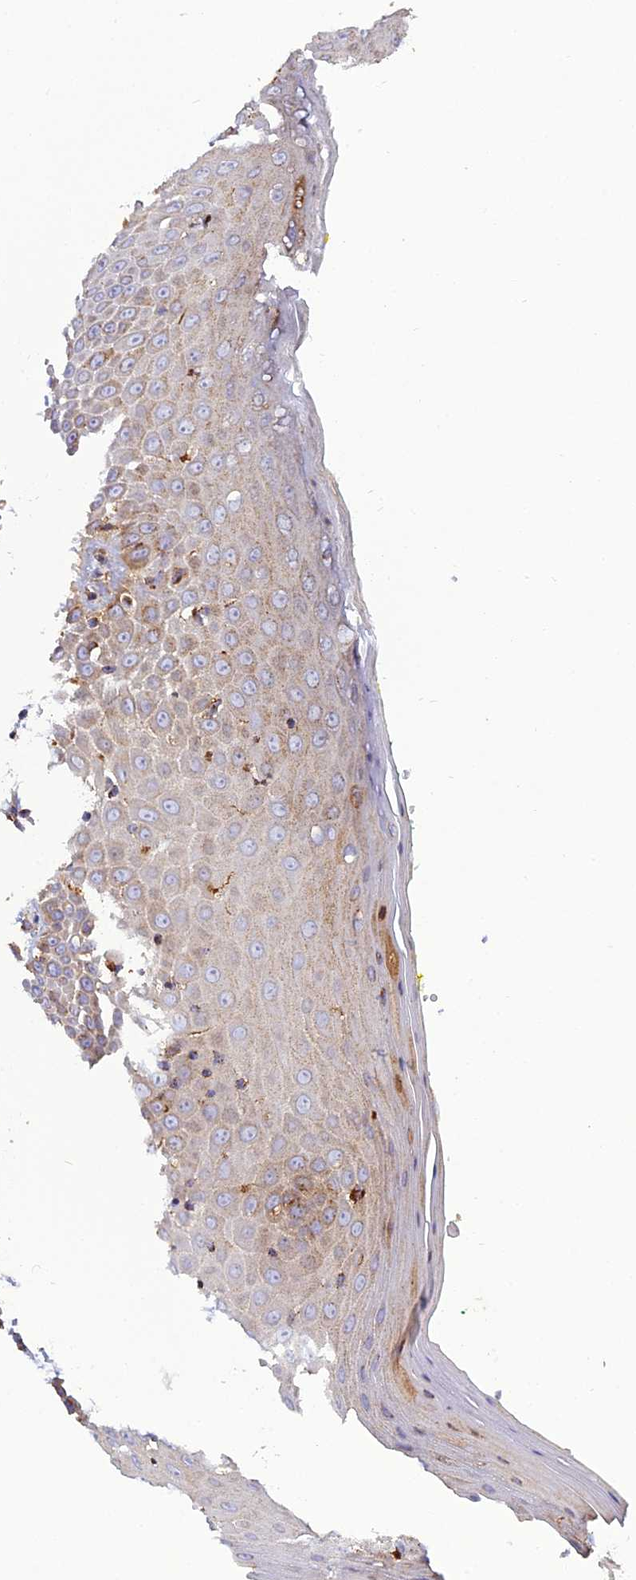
{"staining": {"intensity": "weak", "quantity": "25%-75%", "location": "cytoplasmic/membranous"}, "tissue": "oral mucosa", "cell_type": "Squamous epithelial cells", "image_type": "normal", "snomed": [{"axis": "morphology", "description": "Normal tissue, NOS"}, {"axis": "morphology", "description": "Squamous cell carcinoma, NOS"}, {"axis": "topography", "description": "Oral tissue"}, {"axis": "topography", "description": "Head-Neck"}], "caption": "Immunohistochemistry image of unremarkable oral mucosa: oral mucosa stained using immunohistochemistry displays low levels of weak protein expression localized specifically in the cytoplasmic/membranous of squamous epithelial cells, appearing as a cytoplasmic/membranous brown color.", "gene": "LNPEP", "patient": {"sex": "female", "age": 70}}